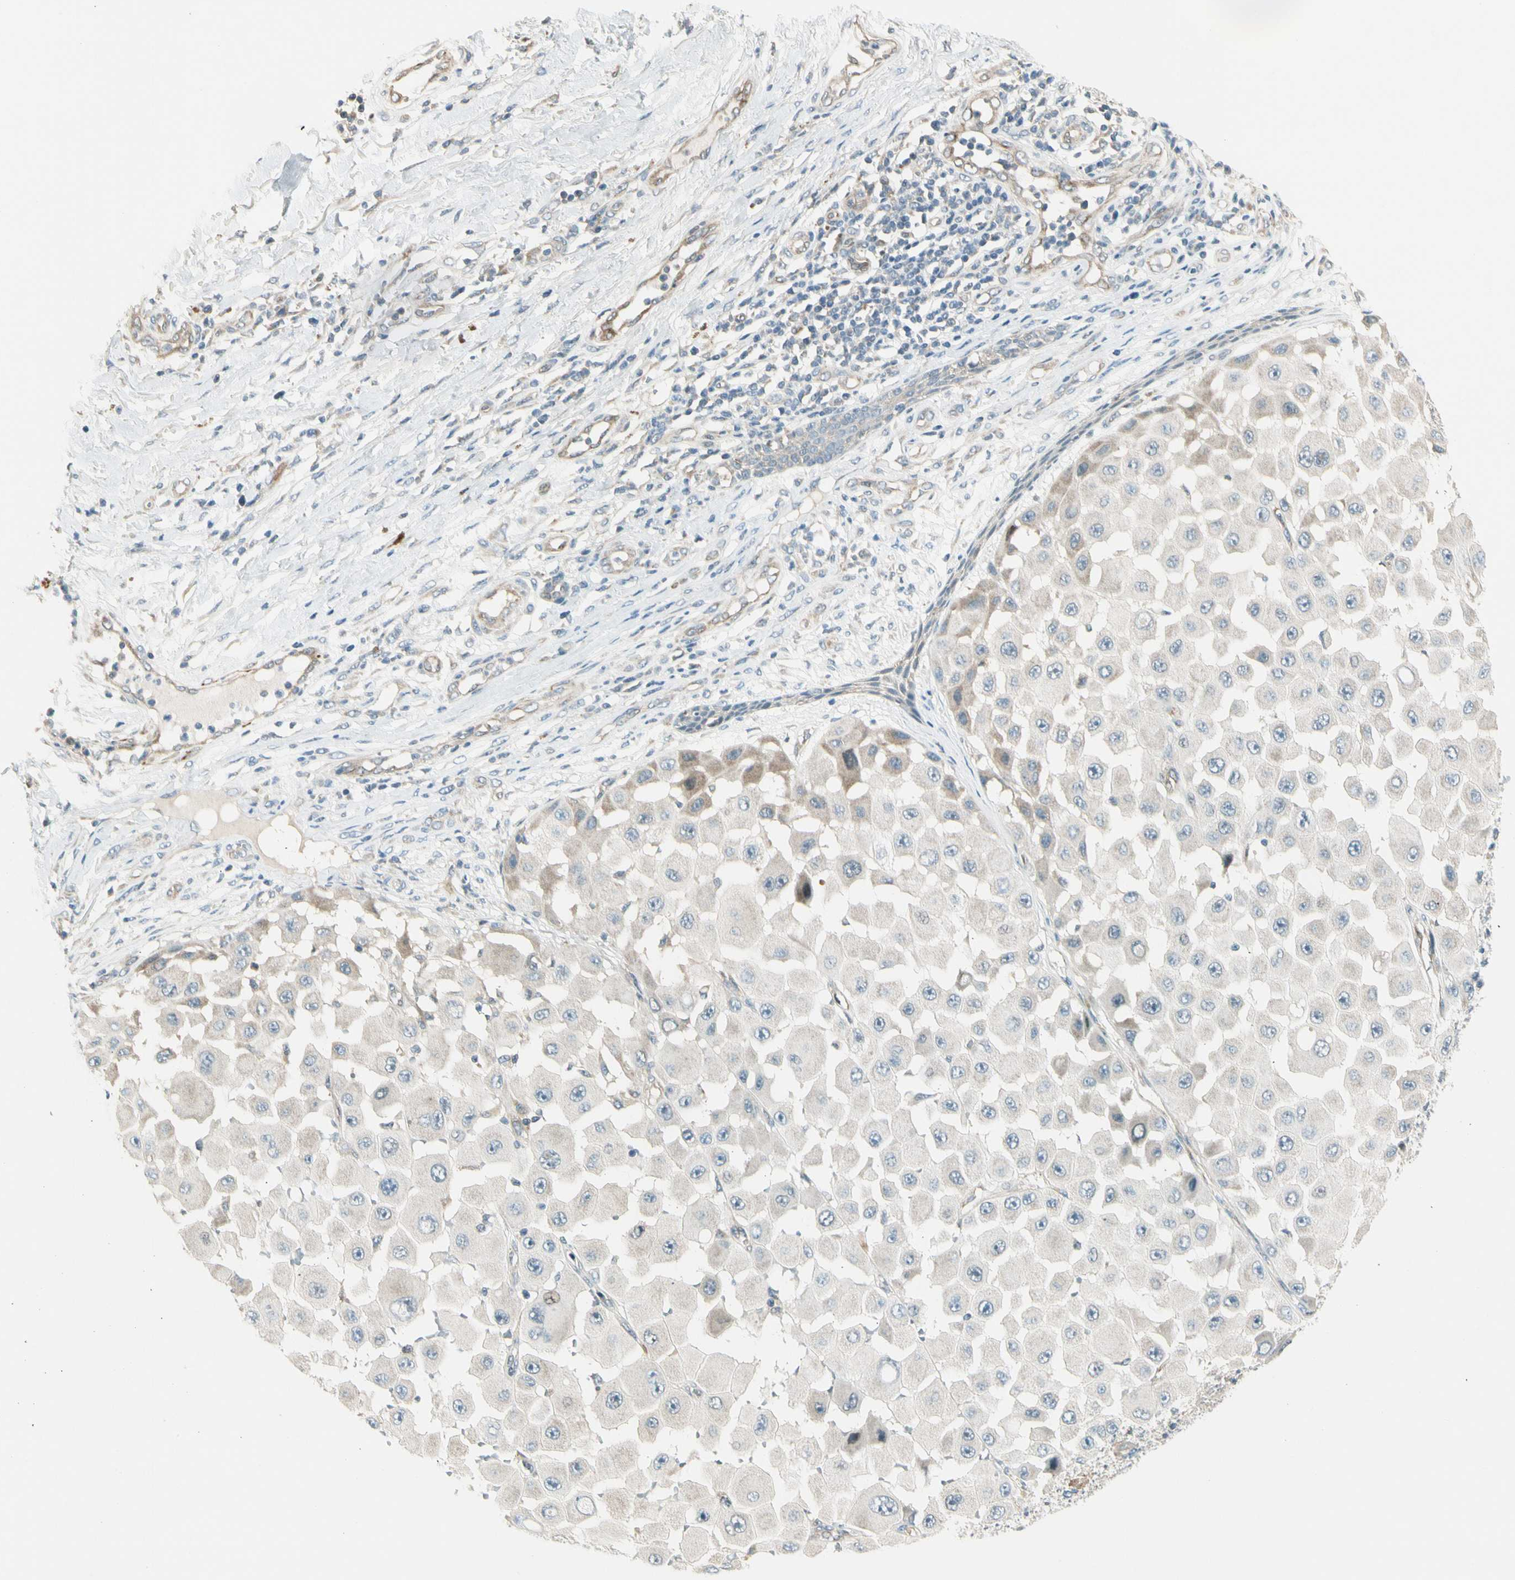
{"staining": {"intensity": "weak", "quantity": "<25%", "location": "cytoplasmic/membranous"}, "tissue": "melanoma", "cell_type": "Tumor cells", "image_type": "cancer", "snomed": [{"axis": "morphology", "description": "Malignant melanoma, NOS"}, {"axis": "topography", "description": "Skin"}], "caption": "There is no significant staining in tumor cells of melanoma.", "gene": "SVBP", "patient": {"sex": "female", "age": 81}}